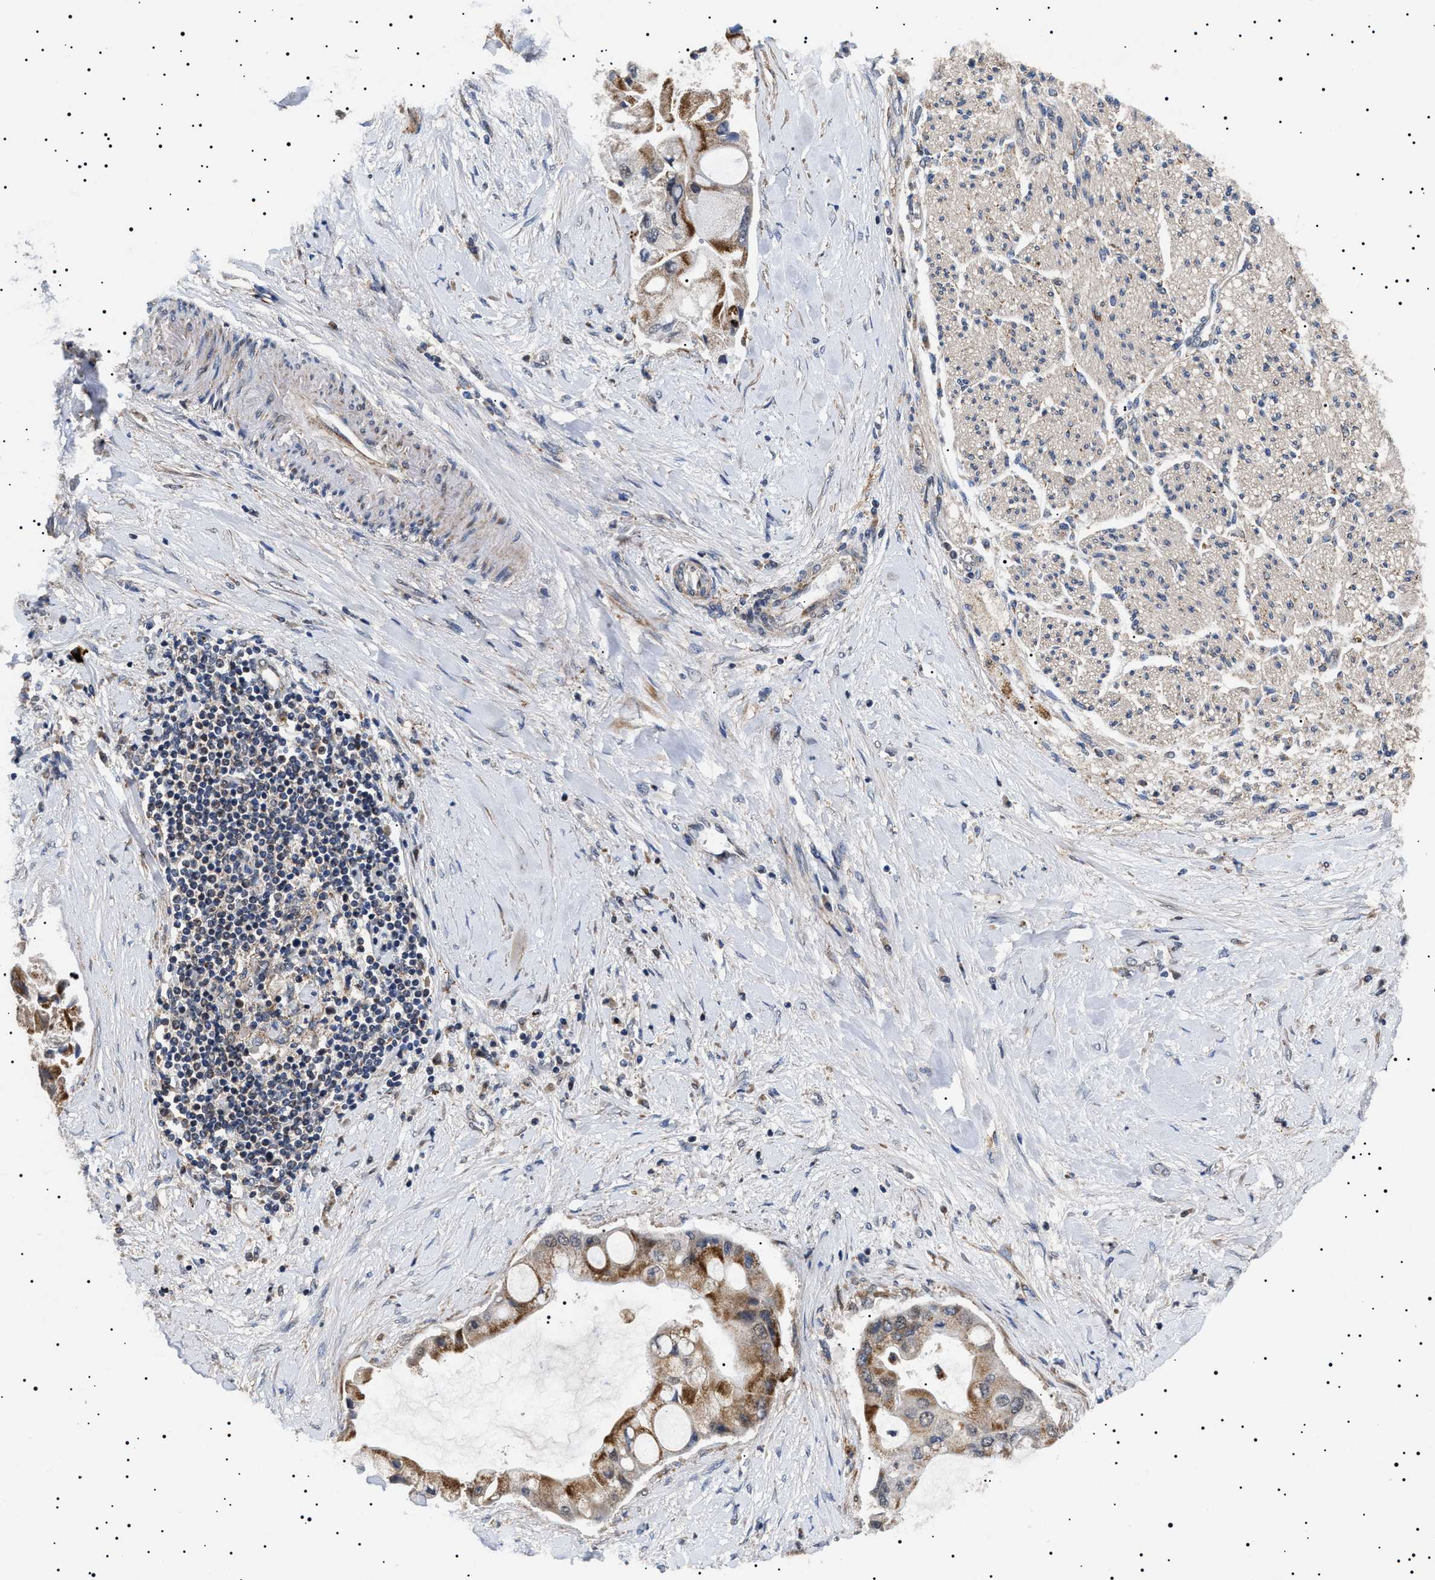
{"staining": {"intensity": "strong", "quantity": "25%-75%", "location": "cytoplasmic/membranous"}, "tissue": "liver cancer", "cell_type": "Tumor cells", "image_type": "cancer", "snomed": [{"axis": "morphology", "description": "Cholangiocarcinoma"}, {"axis": "topography", "description": "Liver"}], "caption": "Protein analysis of liver cancer (cholangiocarcinoma) tissue demonstrates strong cytoplasmic/membranous expression in approximately 25%-75% of tumor cells.", "gene": "RAB34", "patient": {"sex": "male", "age": 50}}